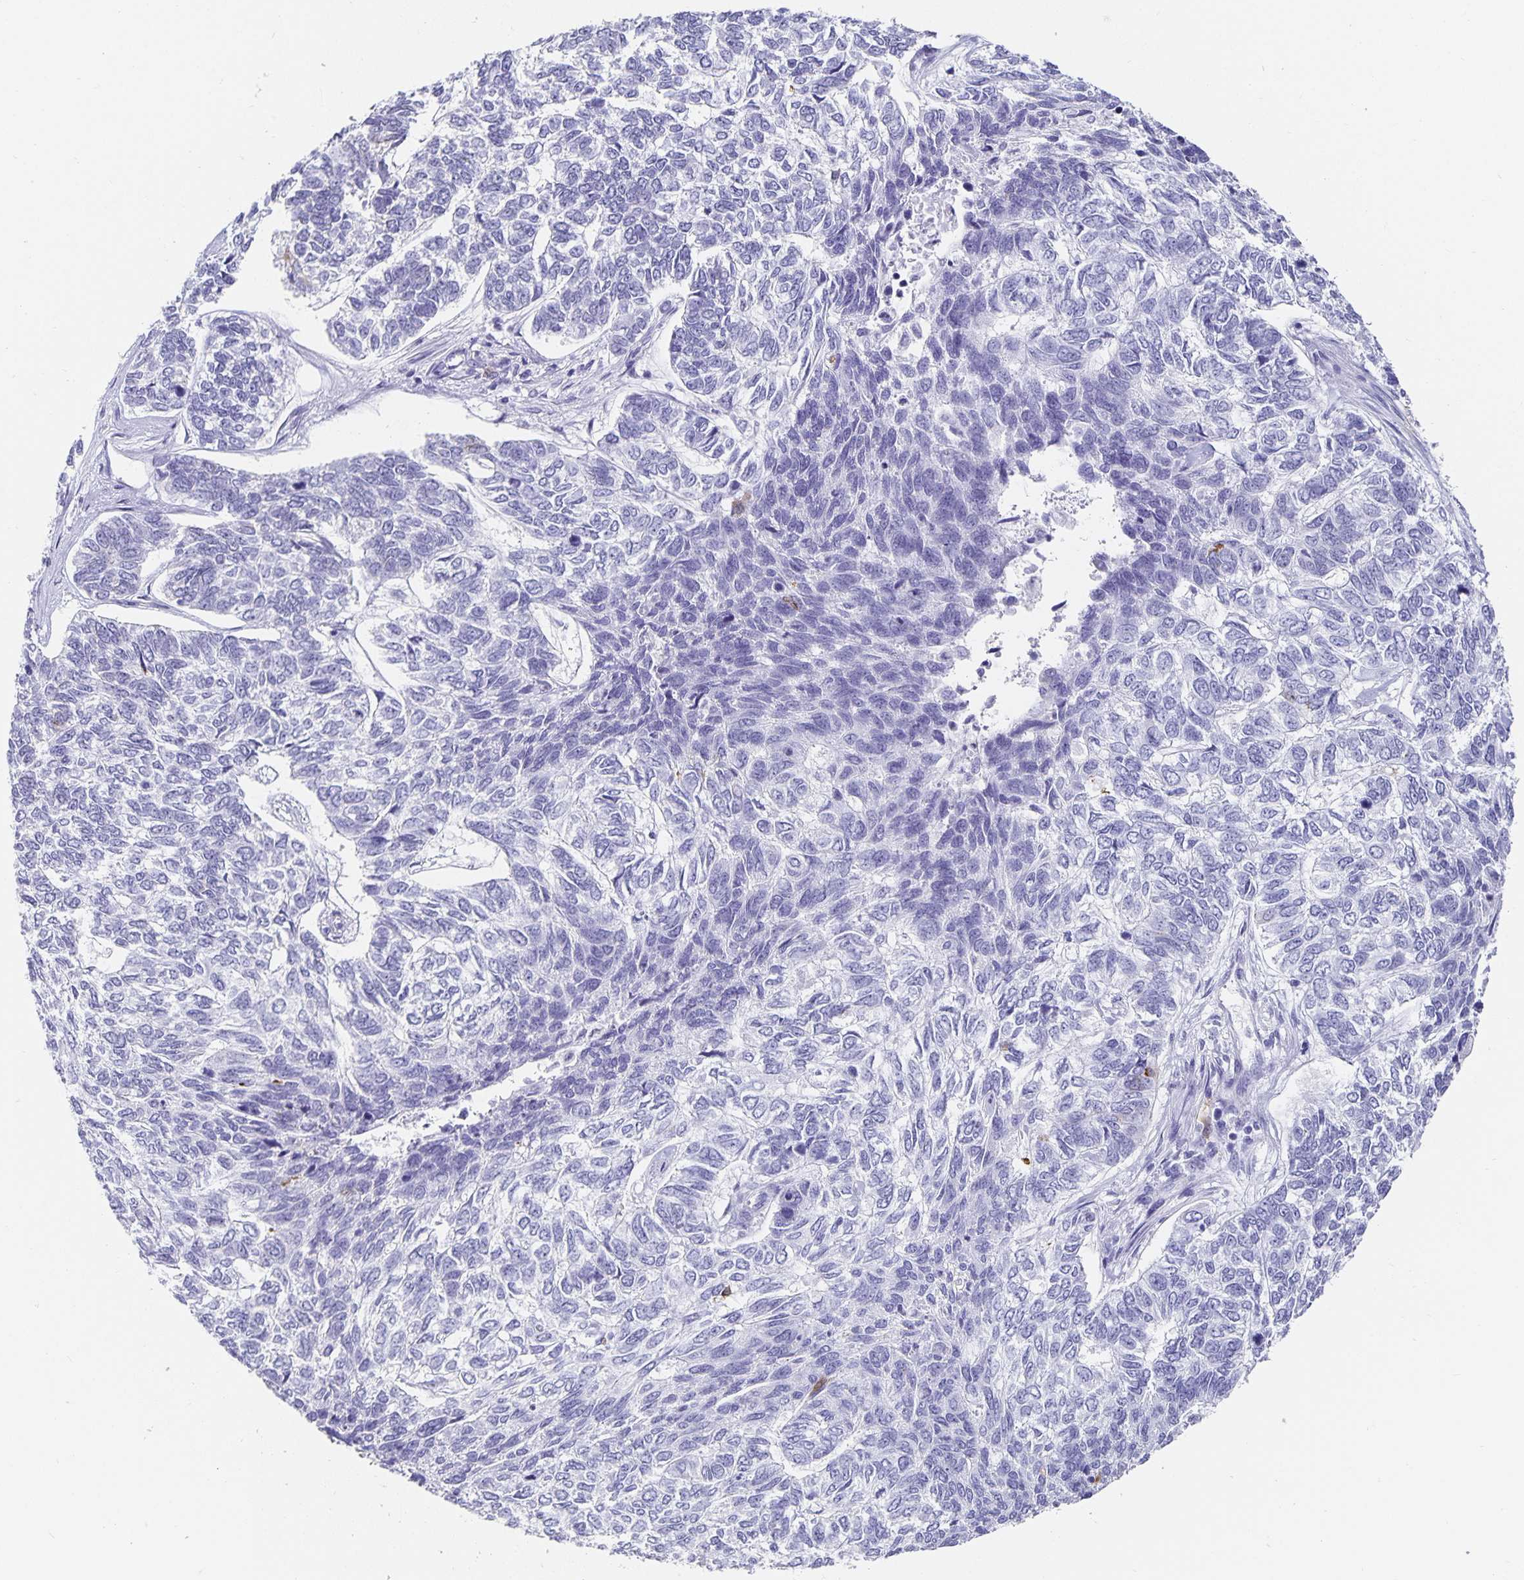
{"staining": {"intensity": "negative", "quantity": "none", "location": "none"}, "tissue": "skin cancer", "cell_type": "Tumor cells", "image_type": "cancer", "snomed": [{"axis": "morphology", "description": "Basal cell carcinoma"}, {"axis": "topography", "description": "Skin"}], "caption": "Immunohistochemistry (IHC) histopathology image of basal cell carcinoma (skin) stained for a protein (brown), which exhibits no expression in tumor cells.", "gene": "CHGA", "patient": {"sex": "female", "age": 65}}